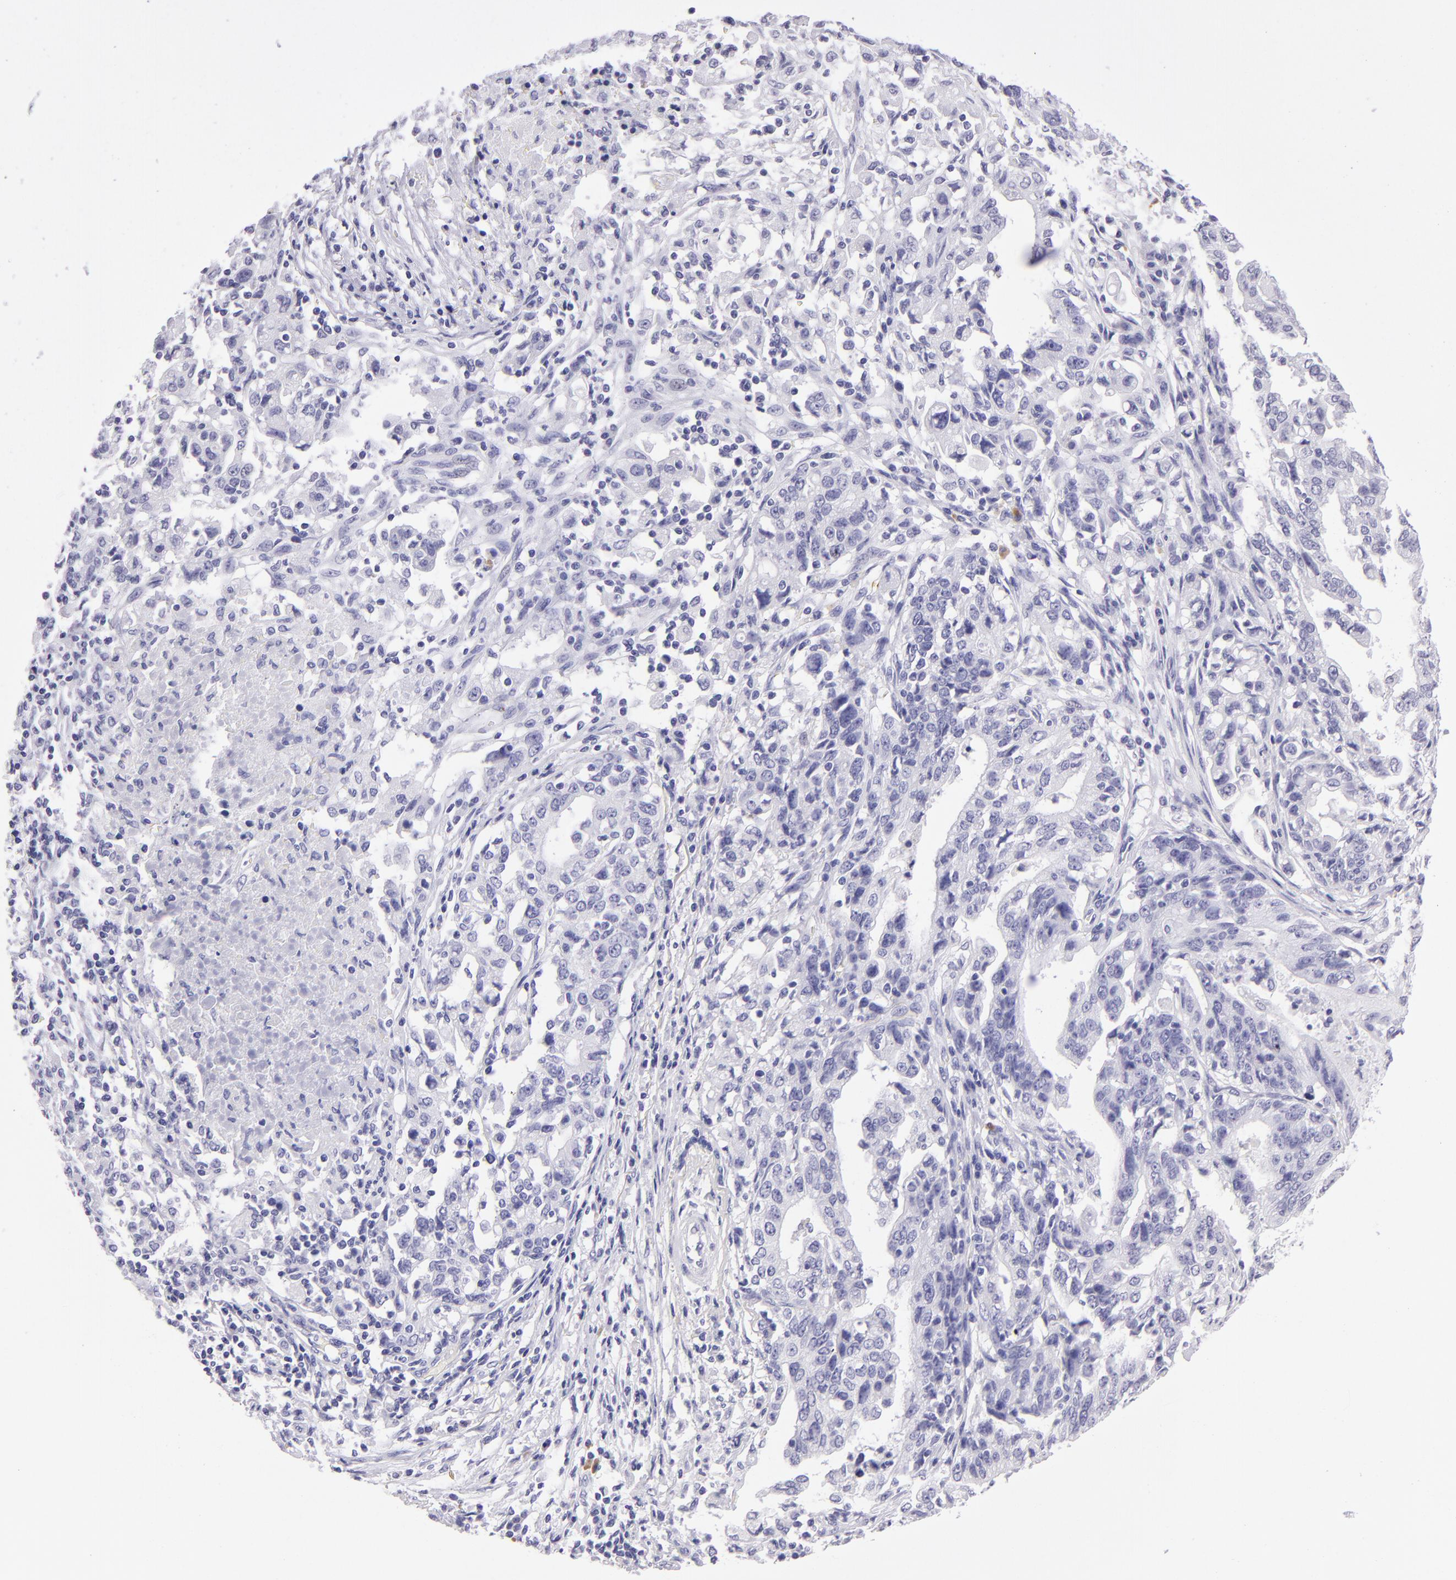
{"staining": {"intensity": "negative", "quantity": "none", "location": "none"}, "tissue": "stomach cancer", "cell_type": "Tumor cells", "image_type": "cancer", "snomed": [{"axis": "morphology", "description": "Adenocarcinoma, NOS"}, {"axis": "topography", "description": "Stomach, upper"}], "caption": "High magnification brightfield microscopy of adenocarcinoma (stomach) stained with DAB (3,3'-diaminobenzidine) (brown) and counterstained with hematoxylin (blue): tumor cells show no significant staining.", "gene": "TYRP1", "patient": {"sex": "female", "age": 50}}